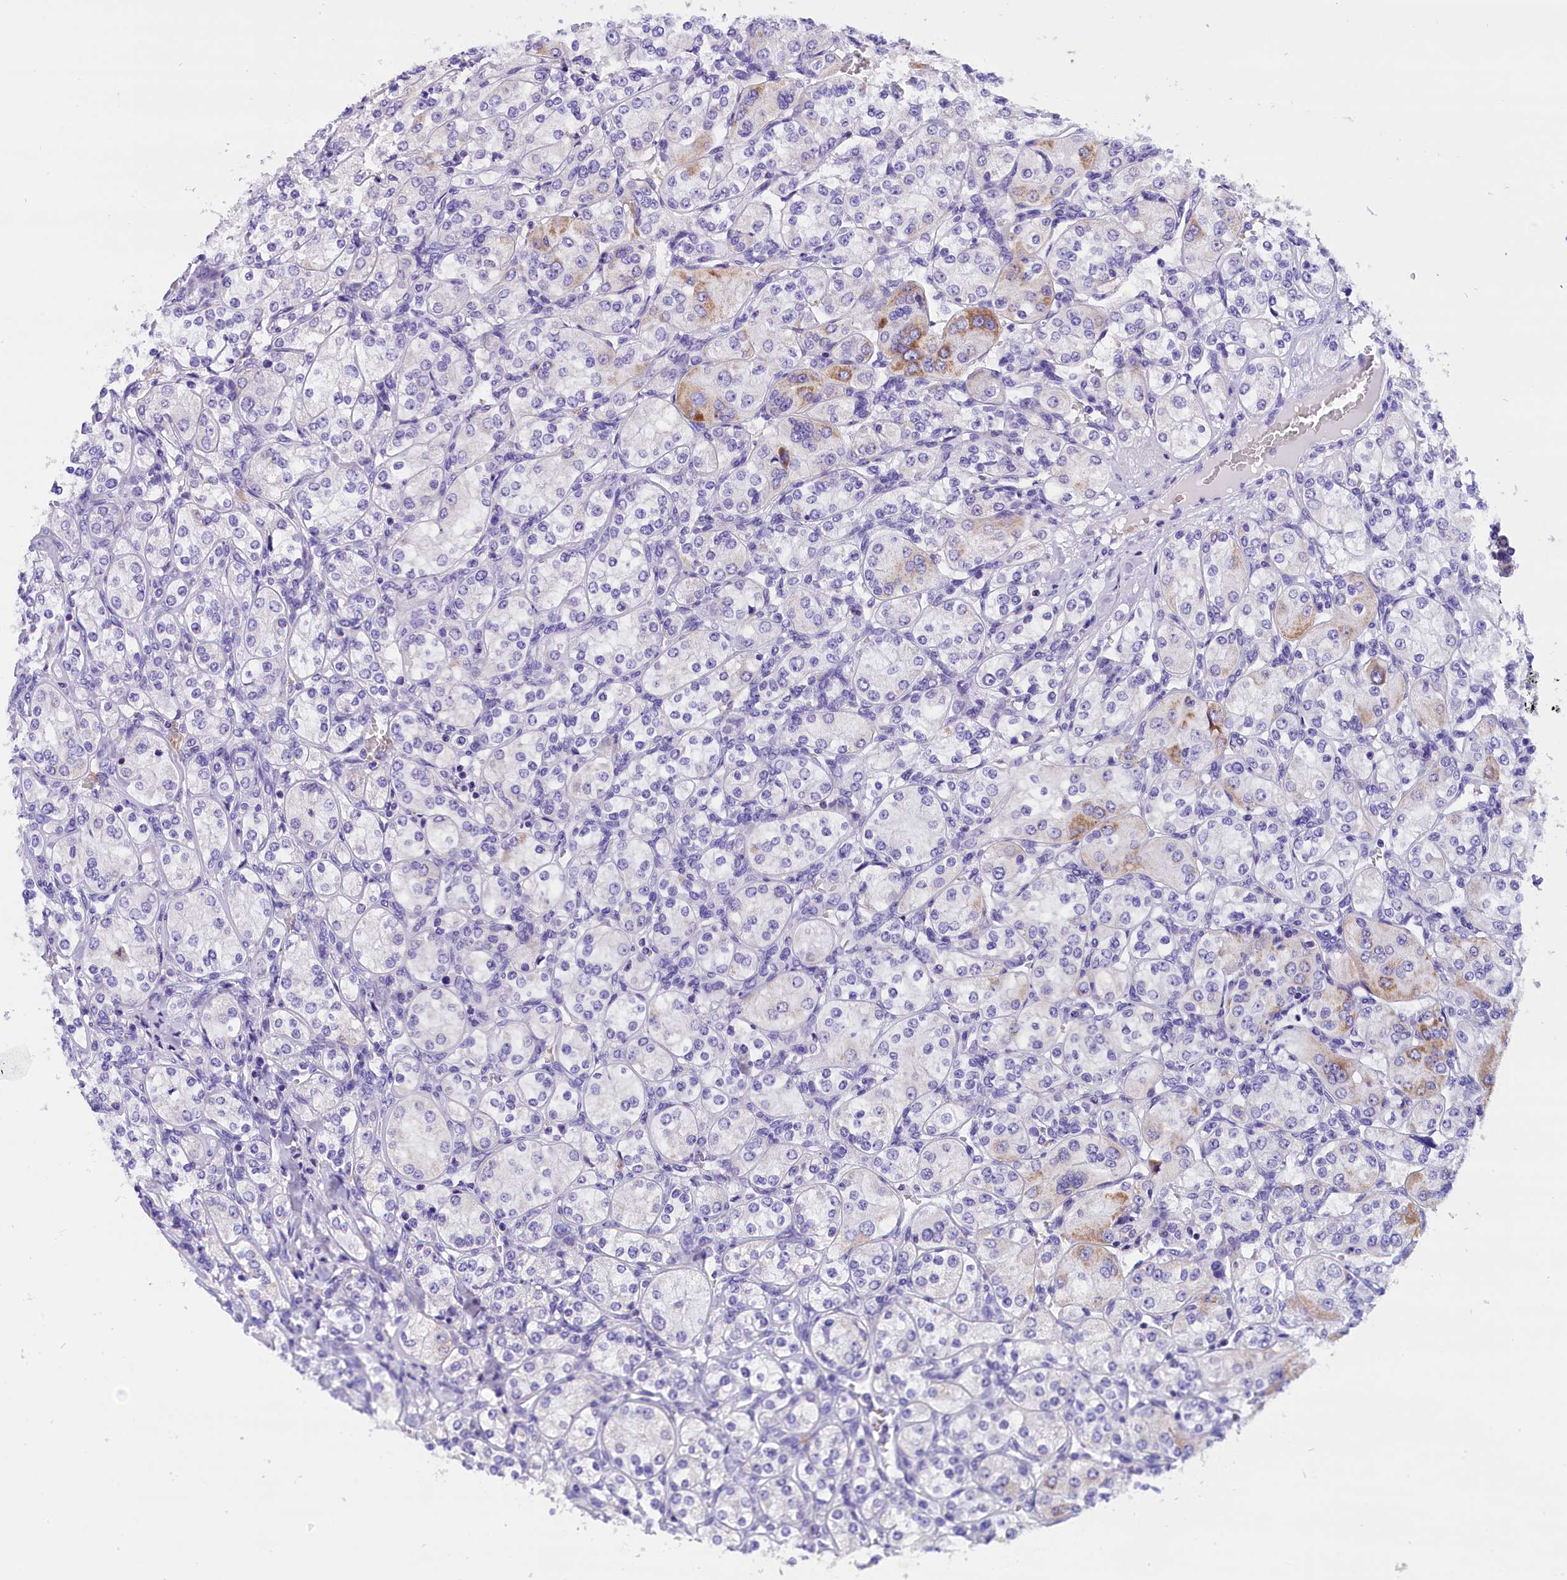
{"staining": {"intensity": "moderate", "quantity": "<25%", "location": "cytoplasmic/membranous"}, "tissue": "renal cancer", "cell_type": "Tumor cells", "image_type": "cancer", "snomed": [{"axis": "morphology", "description": "Adenocarcinoma, NOS"}, {"axis": "topography", "description": "Kidney"}], "caption": "Protein analysis of renal cancer (adenocarcinoma) tissue reveals moderate cytoplasmic/membranous staining in about <25% of tumor cells. (Brightfield microscopy of DAB IHC at high magnification).", "gene": "ABAT", "patient": {"sex": "male", "age": 77}}